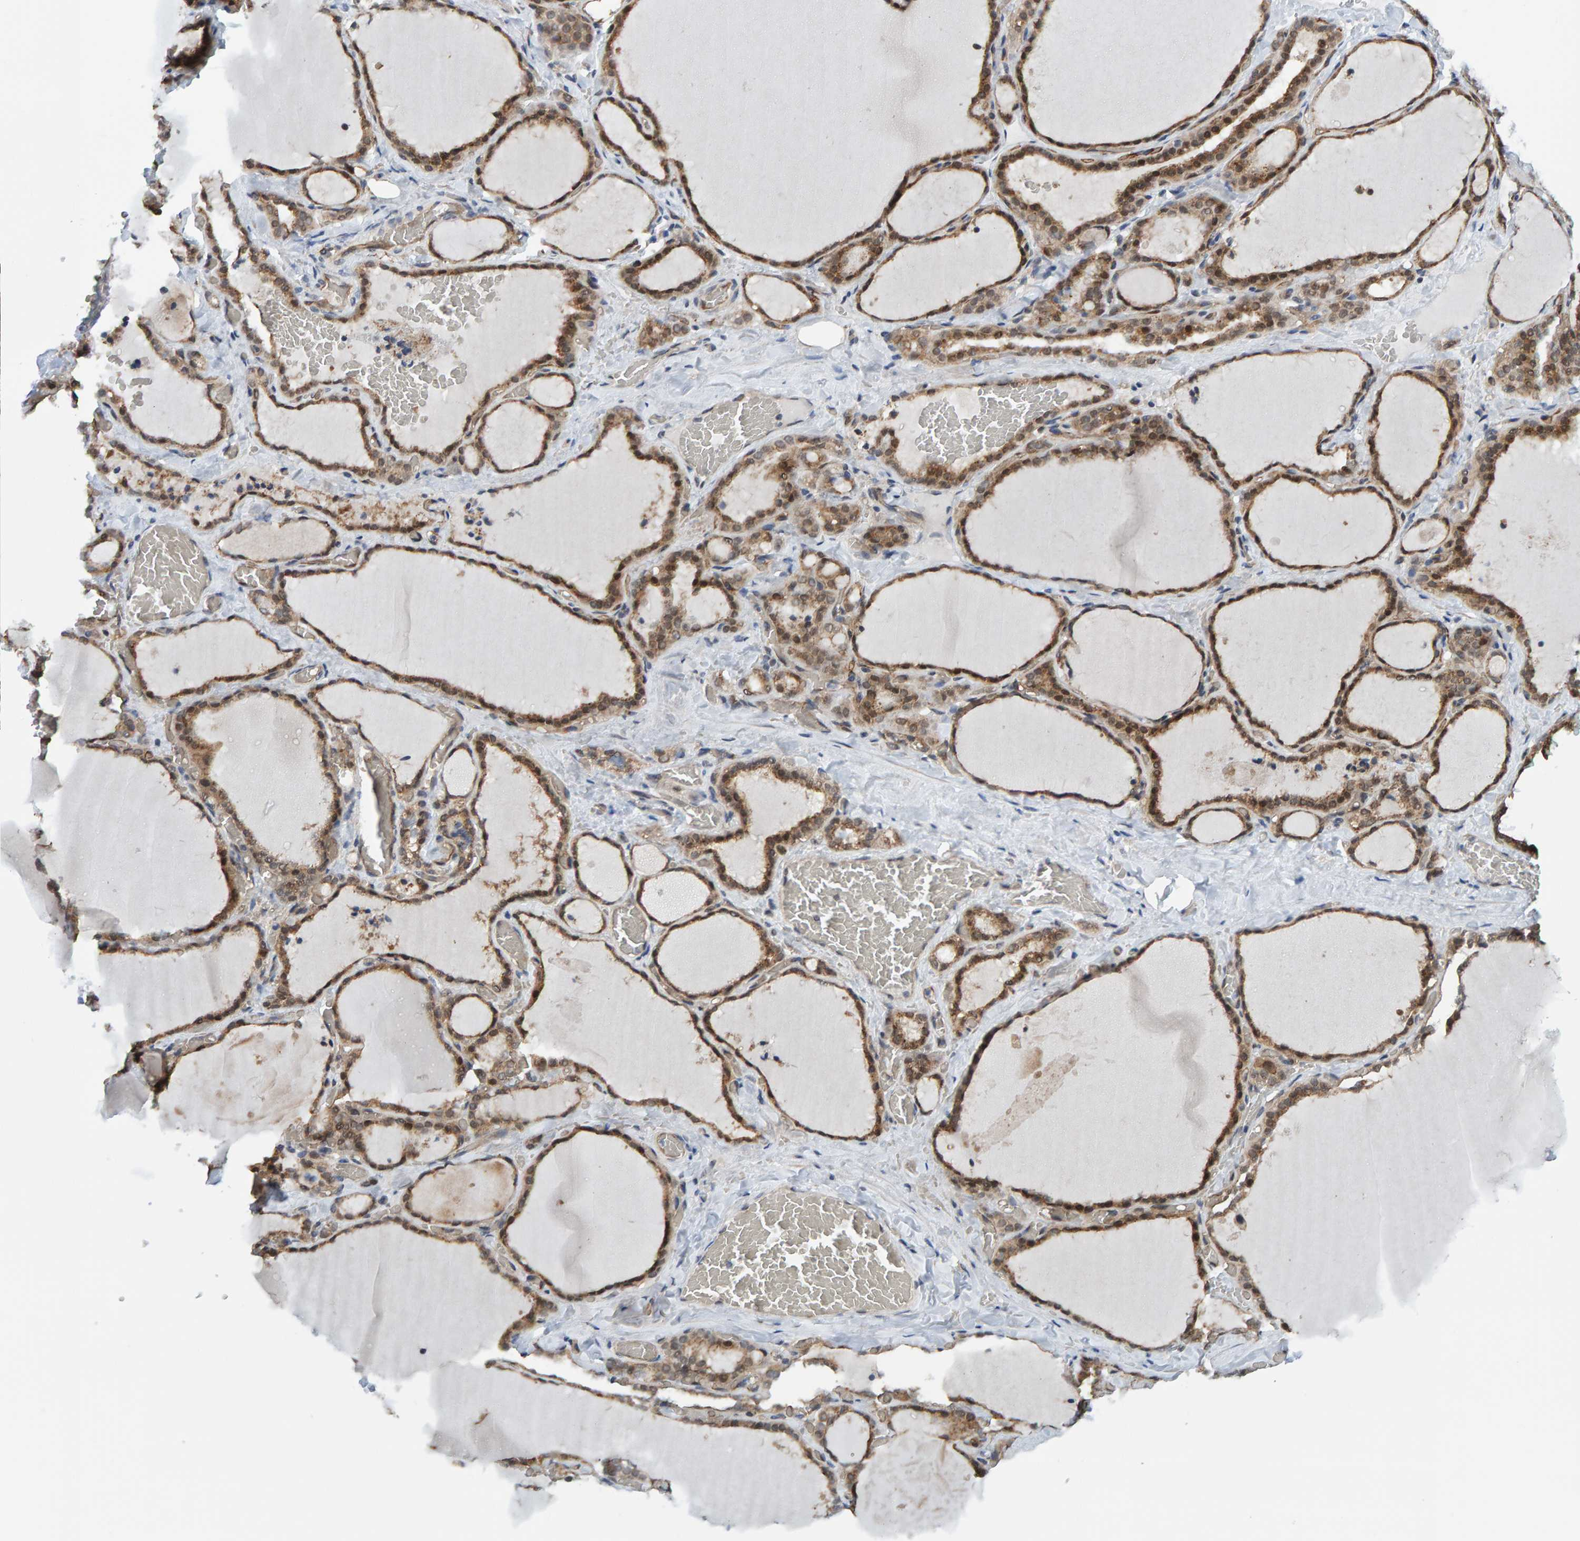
{"staining": {"intensity": "moderate", "quantity": ">75%", "location": "cytoplasmic/membranous,nuclear"}, "tissue": "thyroid gland", "cell_type": "Glandular cells", "image_type": "normal", "snomed": [{"axis": "morphology", "description": "Normal tissue, NOS"}, {"axis": "topography", "description": "Thyroid gland"}], "caption": "This micrograph reveals immunohistochemistry (IHC) staining of unremarkable human thyroid gland, with medium moderate cytoplasmic/membranous,nuclear positivity in approximately >75% of glandular cells.", "gene": "SCRN2", "patient": {"sex": "female", "age": 22}}